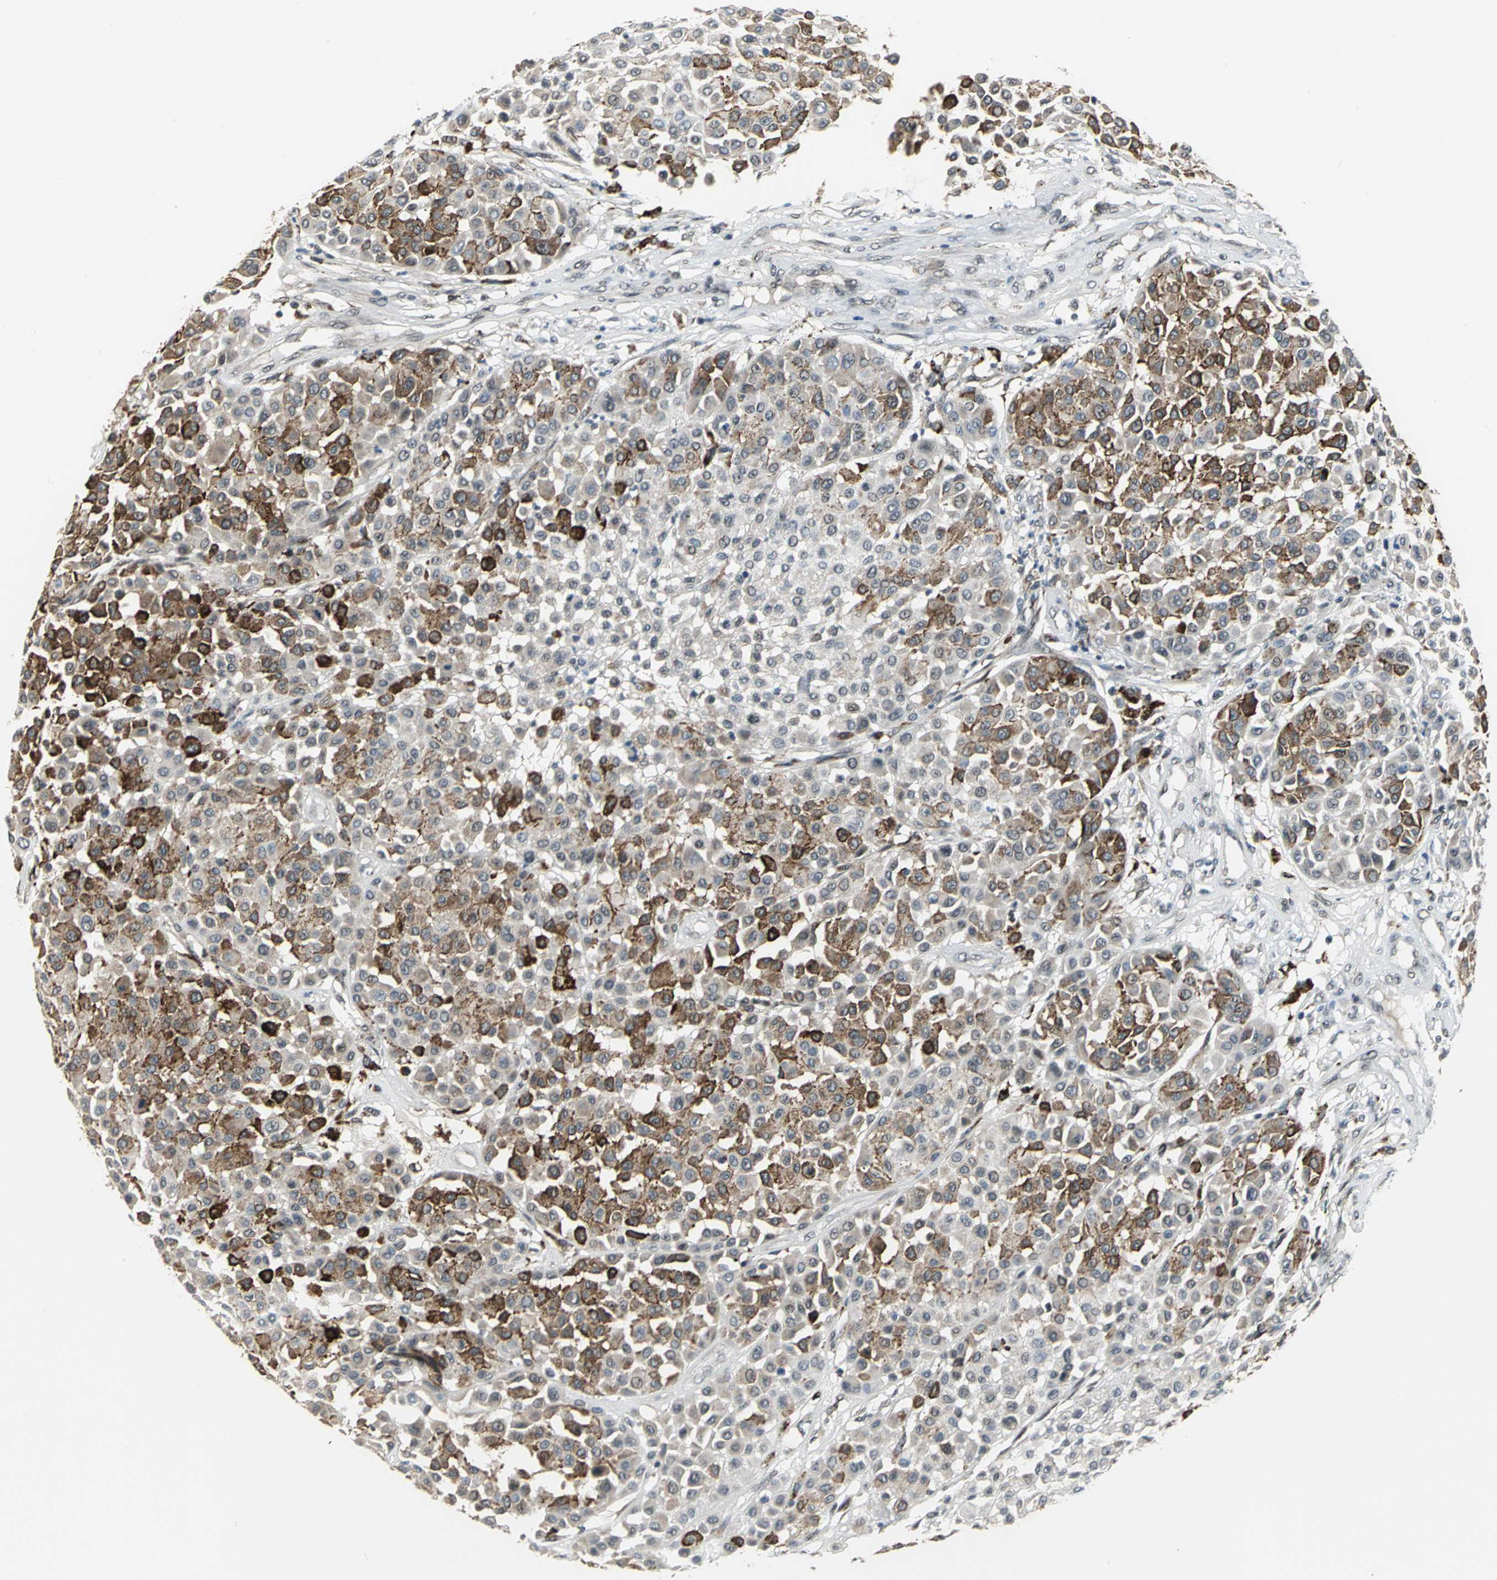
{"staining": {"intensity": "strong", "quantity": "25%-75%", "location": "cytoplasmic/membranous"}, "tissue": "melanoma", "cell_type": "Tumor cells", "image_type": "cancer", "snomed": [{"axis": "morphology", "description": "Malignant melanoma, Metastatic site"}, {"axis": "topography", "description": "Soft tissue"}], "caption": "Melanoma stained with a brown dye reveals strong cytoplasmic/membranous positive expression in approximately 25%-75% of tumor cells.", "gene": "ELF2", "patient": {"sex": "male", "age": 41}}